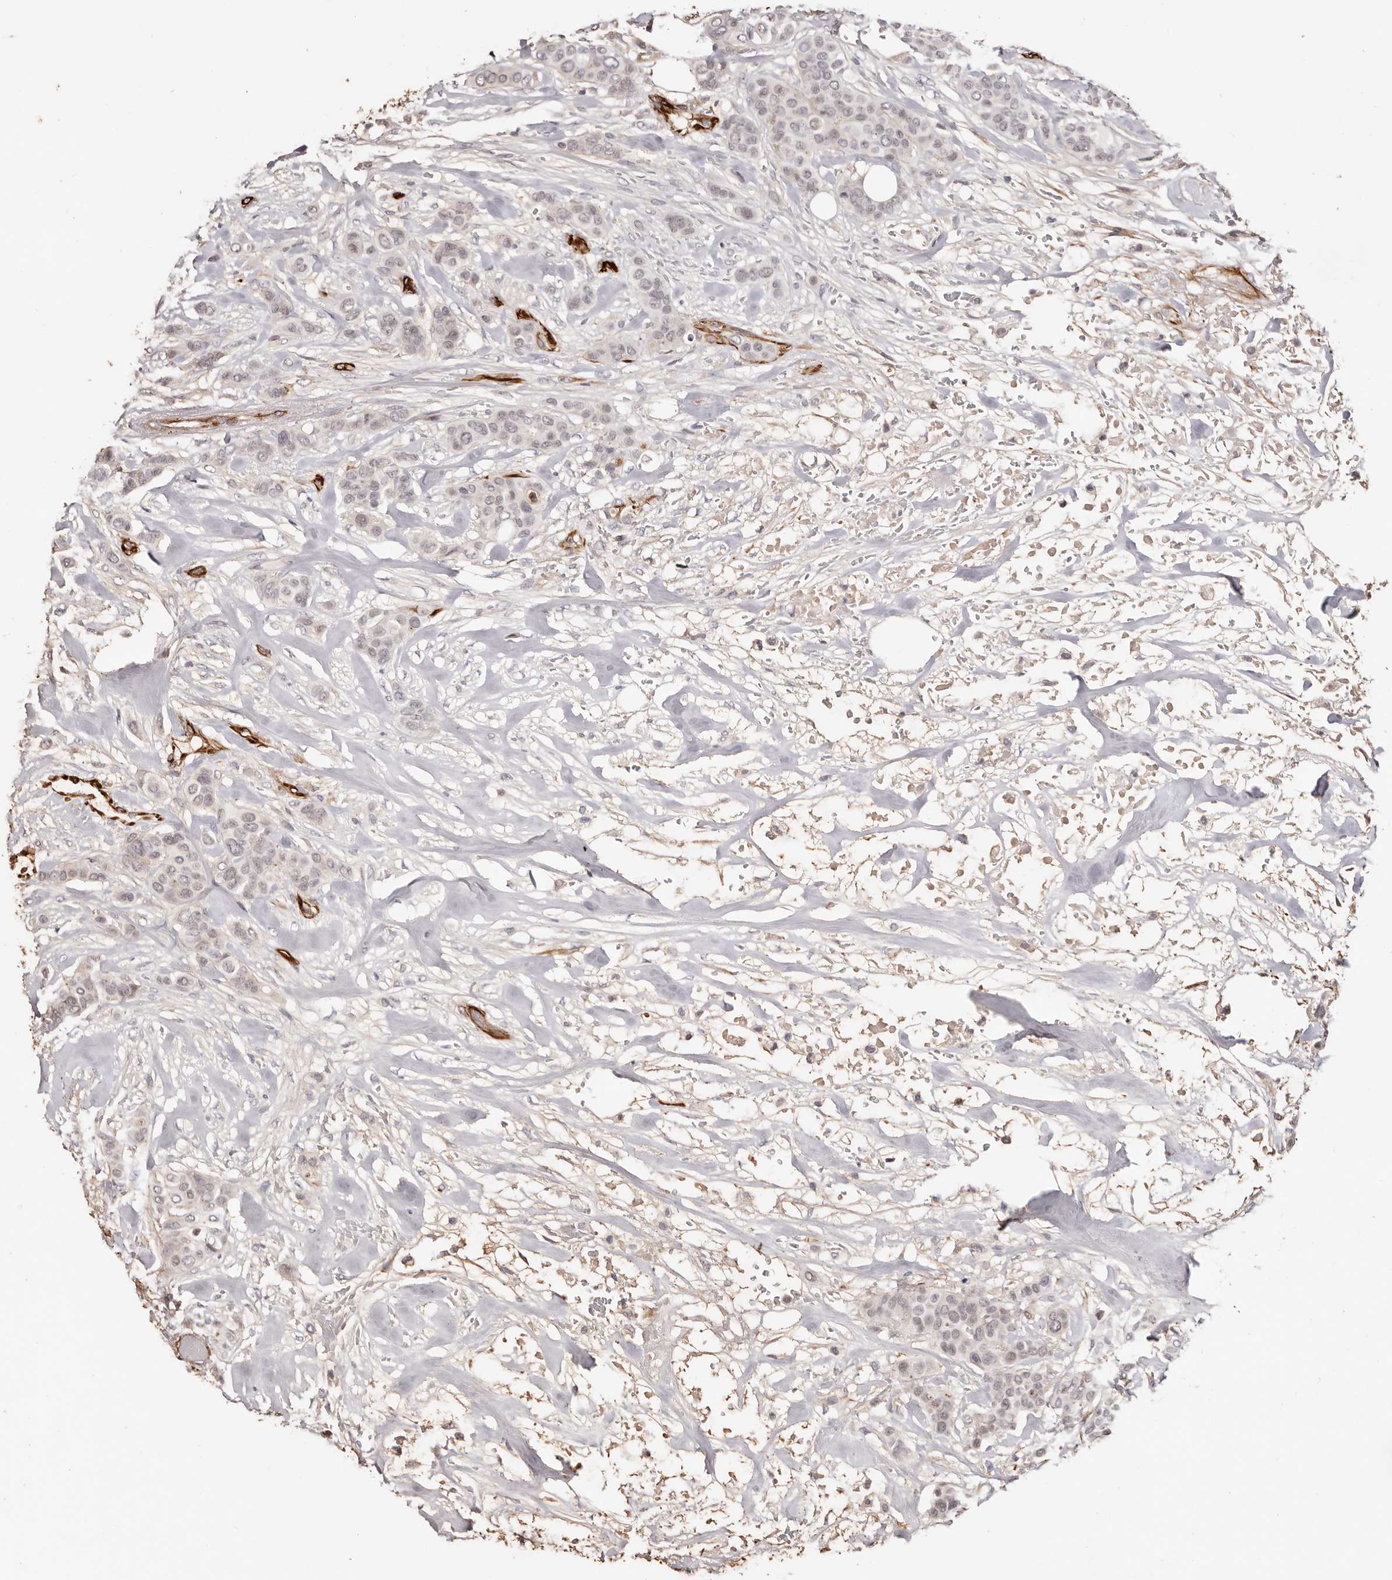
{"staining": {"intensity": "weak", "quantity": "<25%", "location": "cytoplasmic/membranous,nuclear"}, "tissue": "breast cancer", "cell_type": "Tumor cells", "image_type": "cancer", "snomed": [{"axis": "morphology", "description": "Lobular carcinoma"}, {"axis": "topography", "description": "Breast"}], "caption": "Immunohistochemical staining of human breast lobular carcinoma shows no significant expression in tumor cells.", "gene": "ZNF557", "patient": {"sex": "female", "age": 51}}